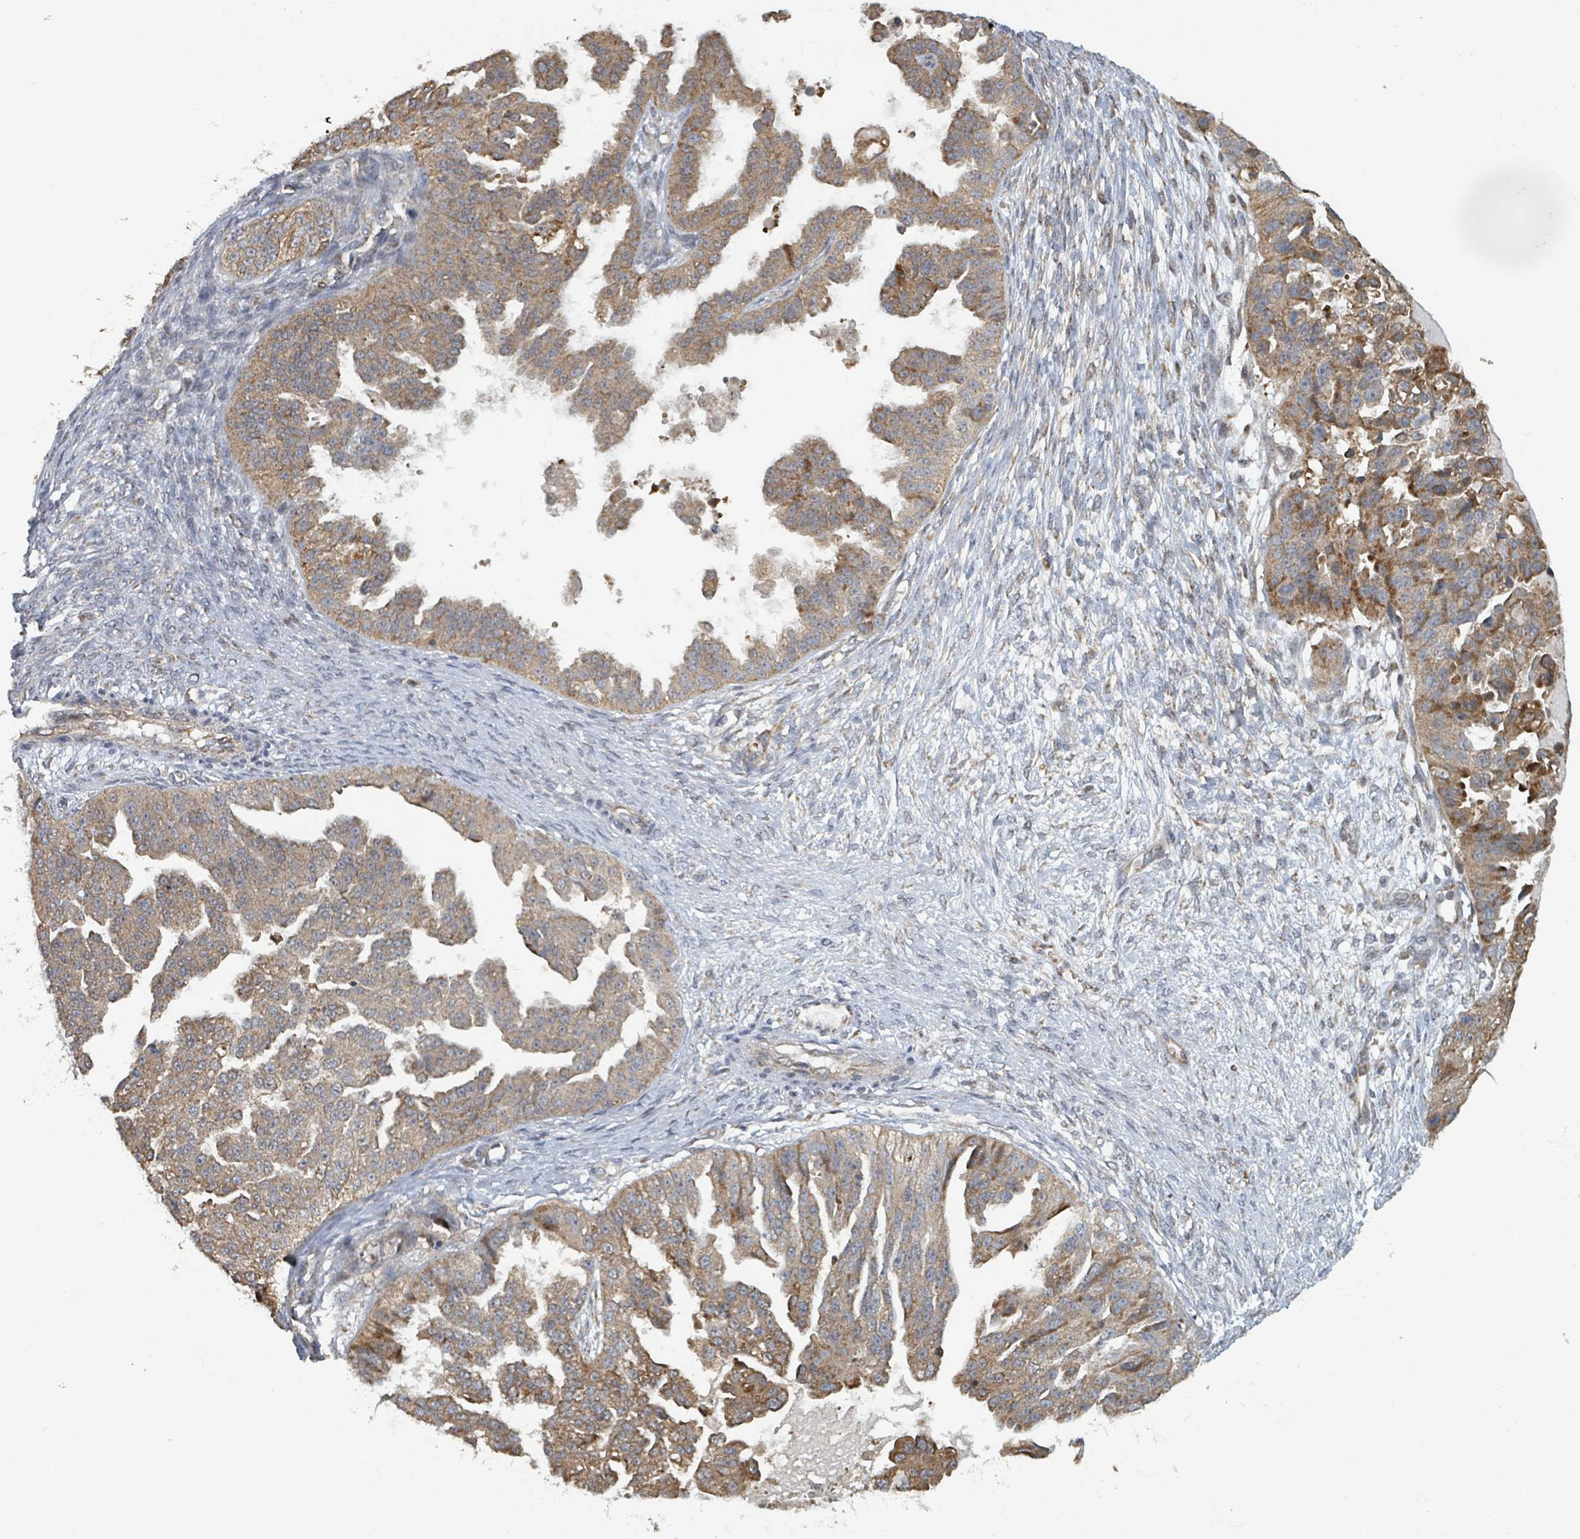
{"staining": {"intensity": "moderate", "quantity": ">75%", "location": "cytoplasmic/membranous"}, "tissue": "ovarian cancer", "cell_type": "Tumor cells", "image_type": "cancer", "snomed": [{"axis": "morphology", "description": "Cystadenocarcinoma, serous, NOS"}, {"axis": "topography", "description": "Ovary"}], "caption": "Tumor cells show moderate cytoplasmic/membranous expression in about >75% of cells in ovarian cancer (serous cystadenocarcinoma).", "gene": "HIVEP1", "patient": {"sex": "female", "age": 58}}